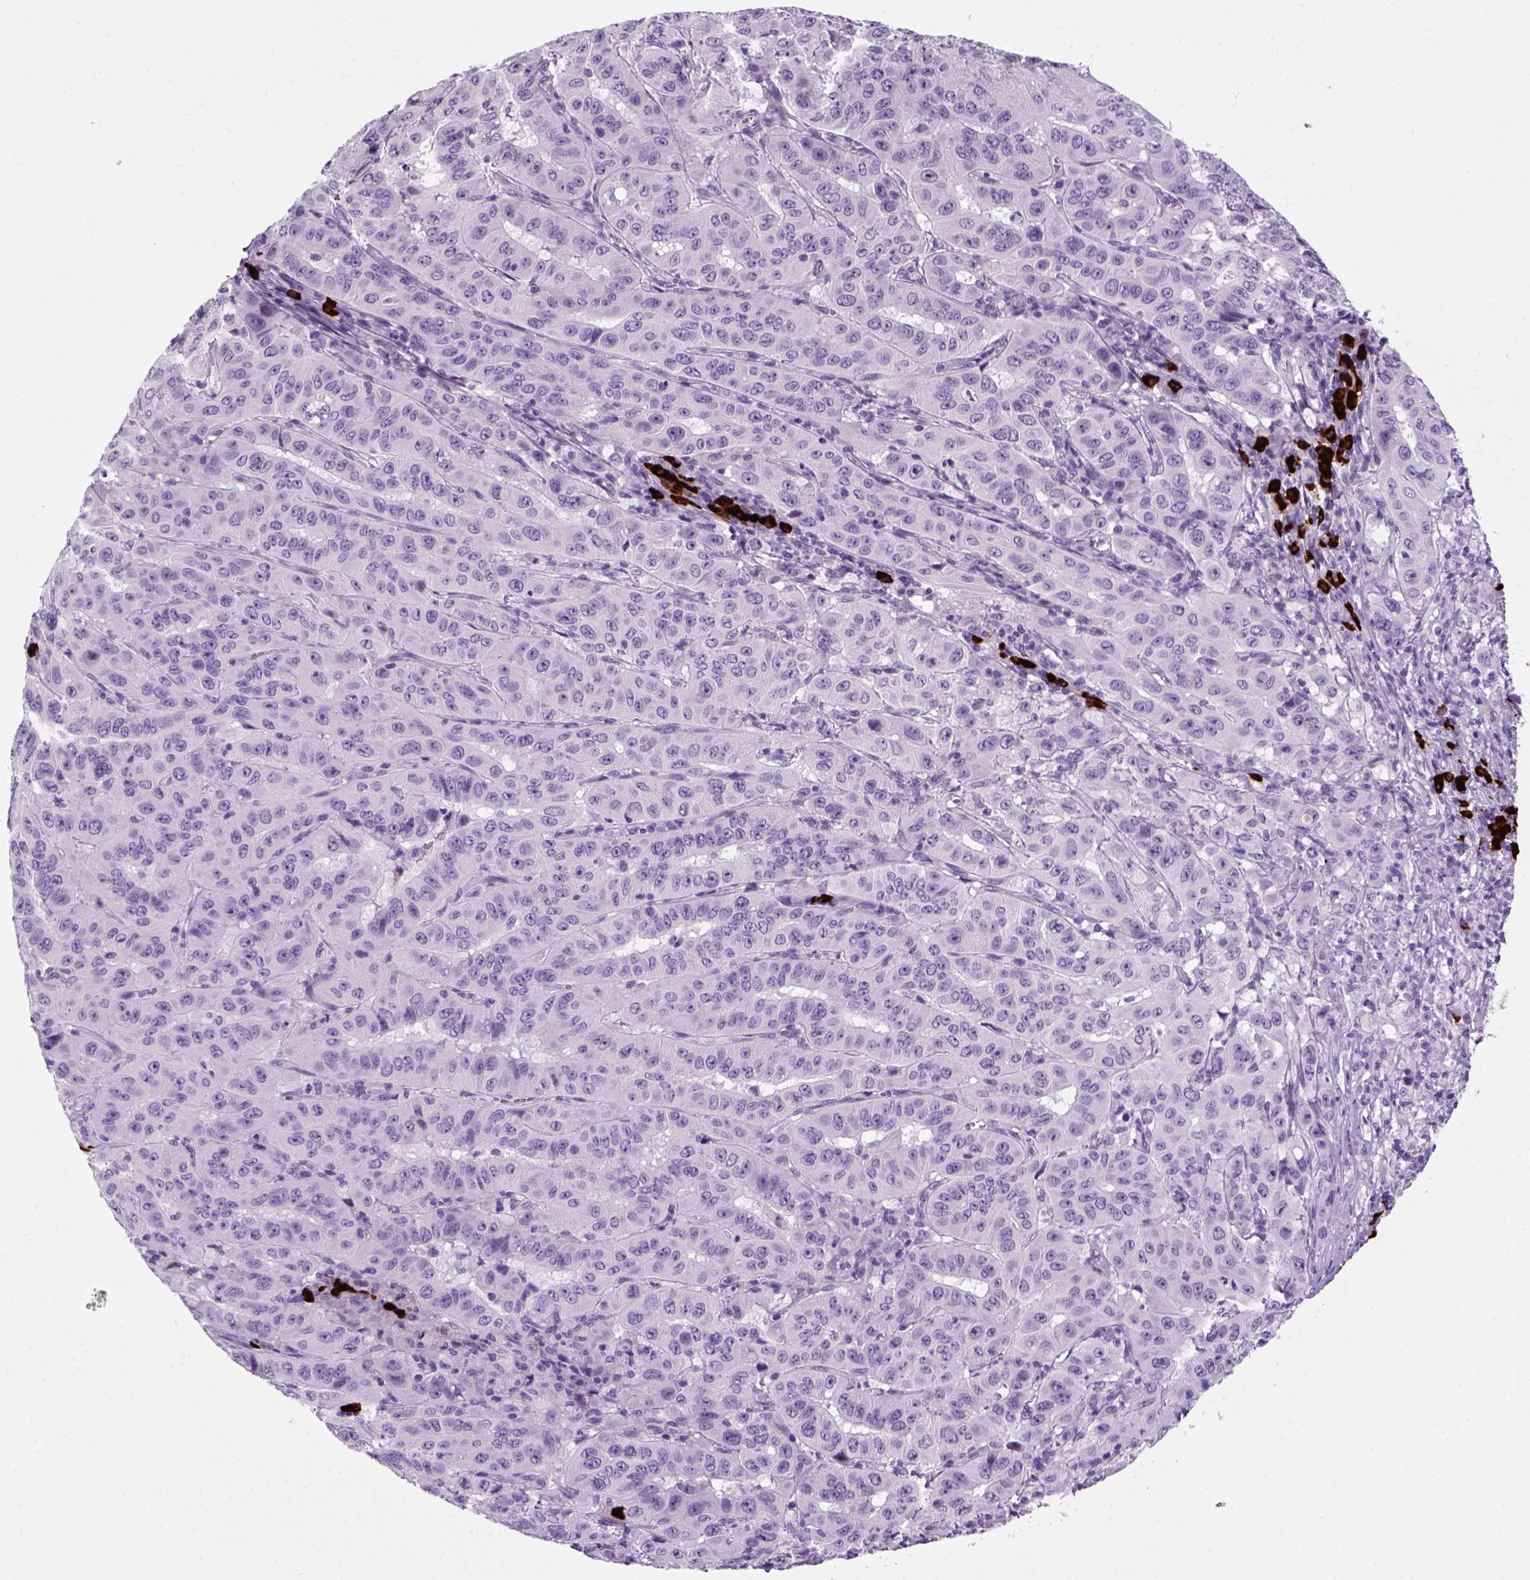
{"staining": {"intensity": "negative", "quantity": "none", "location": "none"}, "tissue": "pancreatic cancer", "cell_type": "Tumor cells", "image_type": "cancer", "snomed": [{"axis": "morphology", "description": "Adenocarcinoma, NOS"}, {"axis": "topography", "description": "Pancreas"}], "caption": "The IHC image has no significant positivity in tumor cells of pancreatic adenocarcinoma tissue.", "gene": "MZB1", "patient": {"sex": "male", "age": 63}}